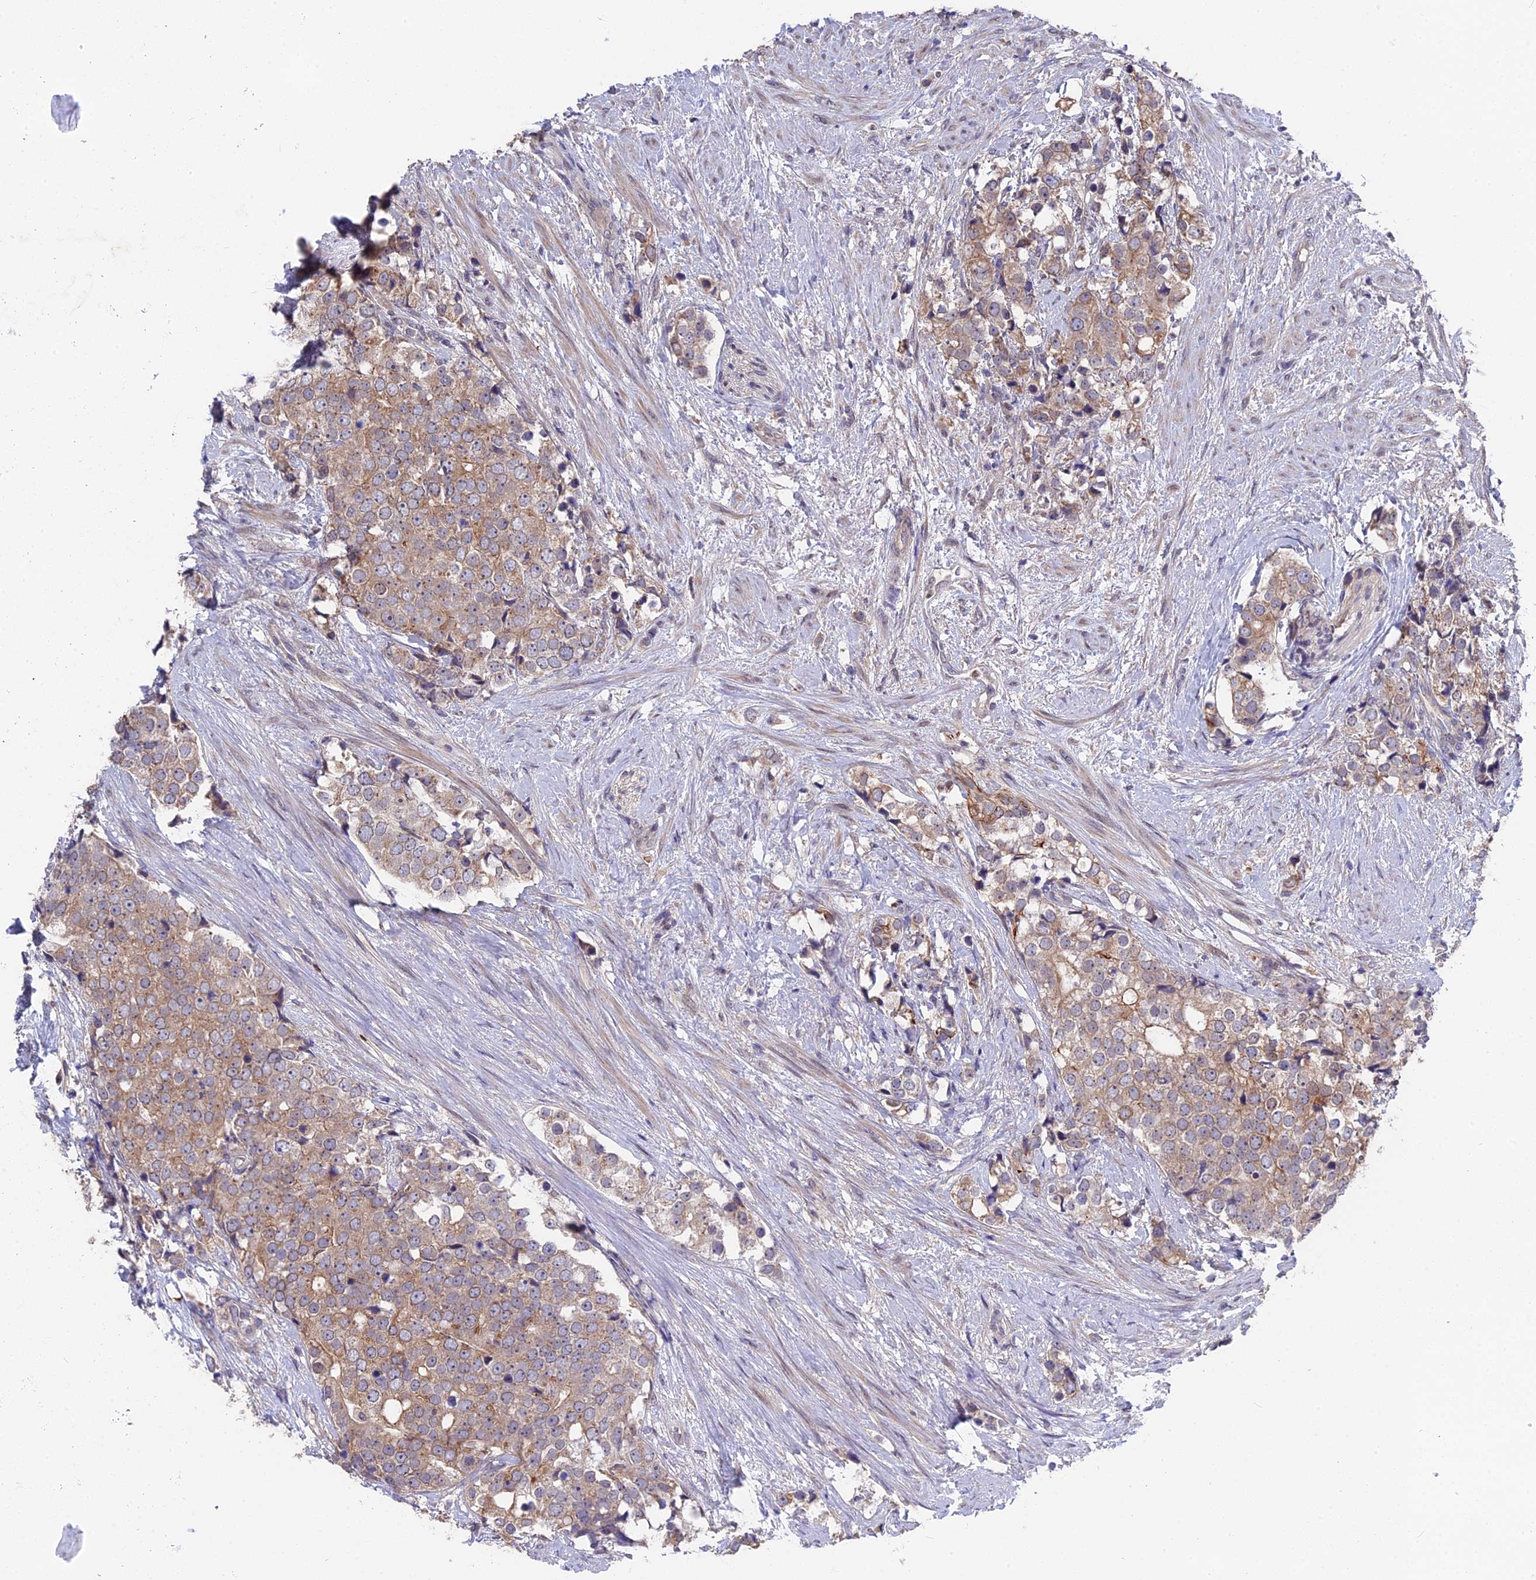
{"staining": {"intensity": "weak", "quantity": ">75%", "location": "cytoplasmic/membranous"}, "tissue": "prostate cancer", "cell_type": "Tumor cells", "image_type": "cancer", "snomed": [{"axis": "morphology", "description": "Adenocarcinoma, High grade"}, {"axis": "topography", "description": "Prostate"}], "caption": "Human prostate cancer stained with a brown dye demonstrates weak cytoplasmic/membranous positive expression in approximately >75% of tumor cells.", "gene": "ZCCHC2", "patient": {"sex": "male", "age": 49}}